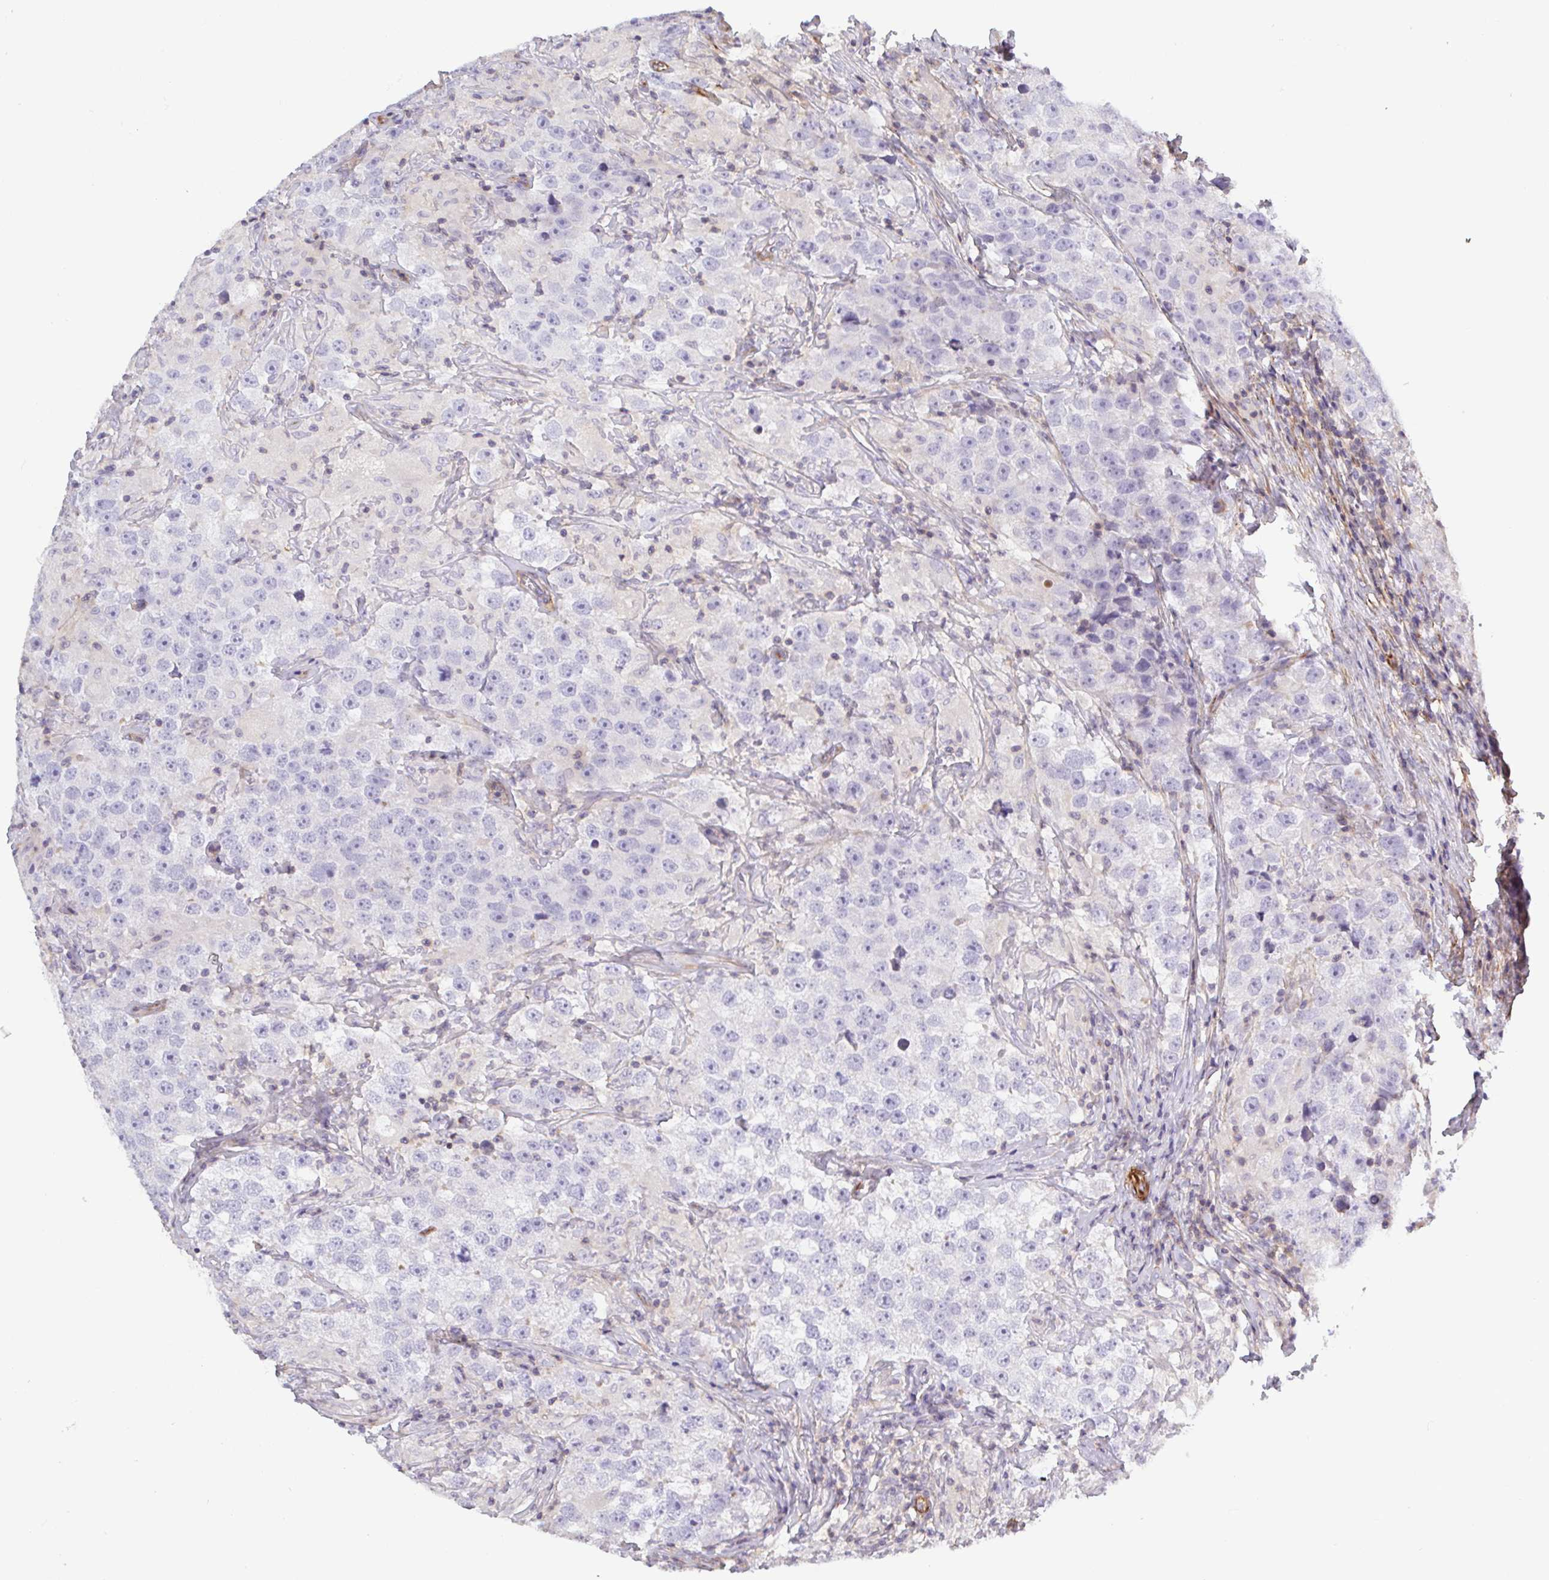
{"staining": {"intensity": "negative", "quantity": "none", "location": "none"}, "tissue": "testis cancer", "cell_type": "Tumor cells", "image_type": "cancer", "snomed": [{"axis": "morphology", "description": "Seminoma, NOS"}, {"axis": "topography", "description": "Testis"}], "caption": "Immunohistochemical staining of testis cancer (seminoma) reveals no significant expression in tumor cells.", "gene": "SHISA7", "patient": {"sex": "male", "age": 46}}